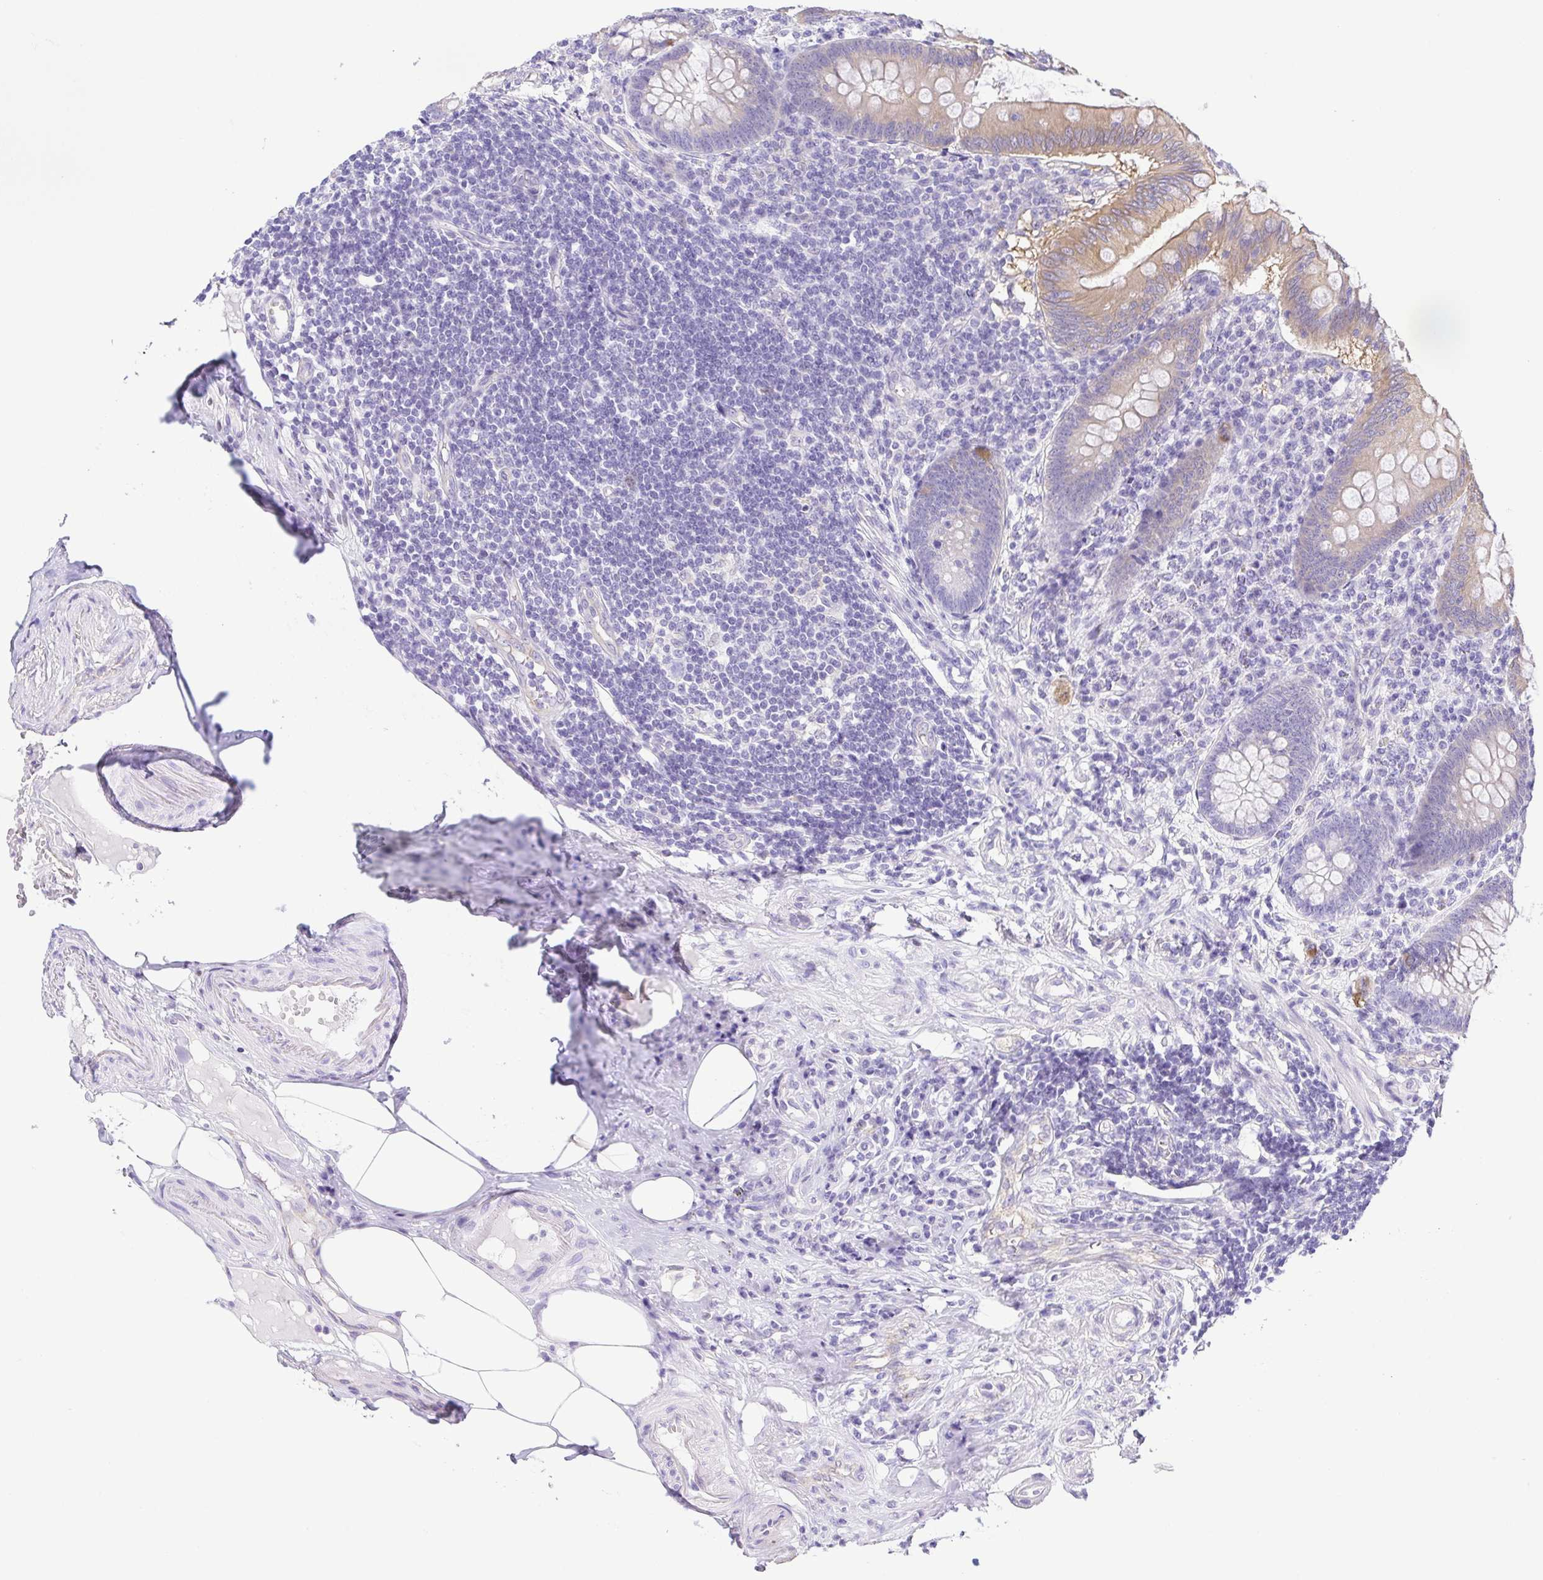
{"staining": {"intensity": "moderate", "quantity": "25%-75%", "location": "cytoplasmic/membranous"}, "tissue": "appendix", "cell_type": "Glandular cells", "image_type": "normal", "snomed": [{"axis": "morphology", "description": "Normal tissue, NOS"}, {"axis": "topography", "description": "Appendix"}], "caption": "Appendix stained with IHC reveals moderate cytoplasmic/membranous positivity in about 25%-75% of glandular cells.", "gene": "EPB42", "patient": {"sex": "female", "age": 57}}